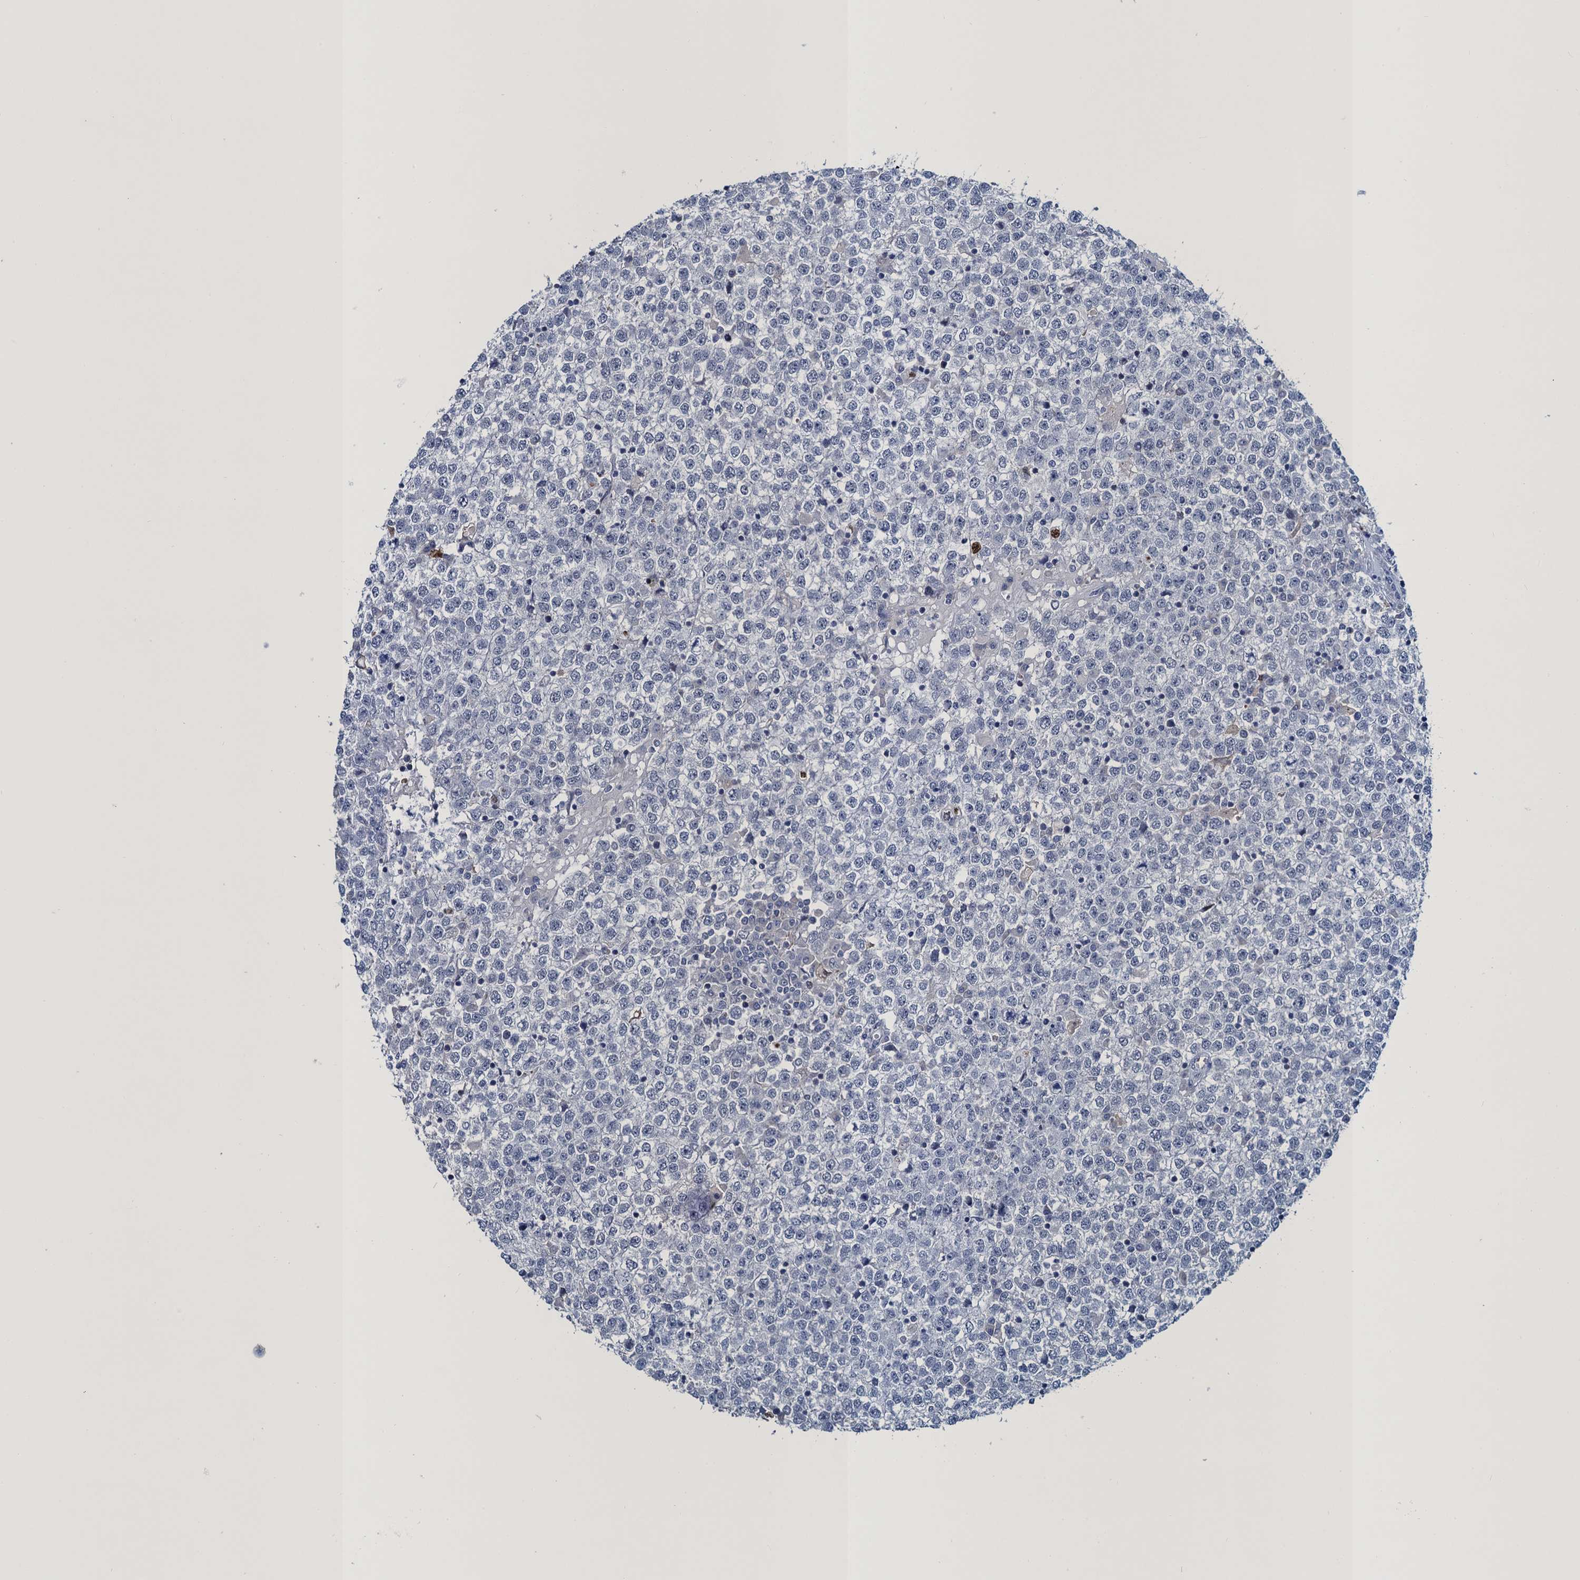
{"staining": {"intensity": "negative", "quantity": "none", "location": "none"}, "tissue": "testis cancer", "cell_type": "Tumor cells", "image_type": "cancer", "snomed": [{"axis": "morphology", "description": "Seminoma, NOS"}, {"axis": "topography", "description": "Testis"}], "caption": "This is an immunohistochemistry micrograph of human testis cancer. There is no staining in tumor cells.", "gene": "ATOSA", "patient": {"sex": "male", "age": 65}}